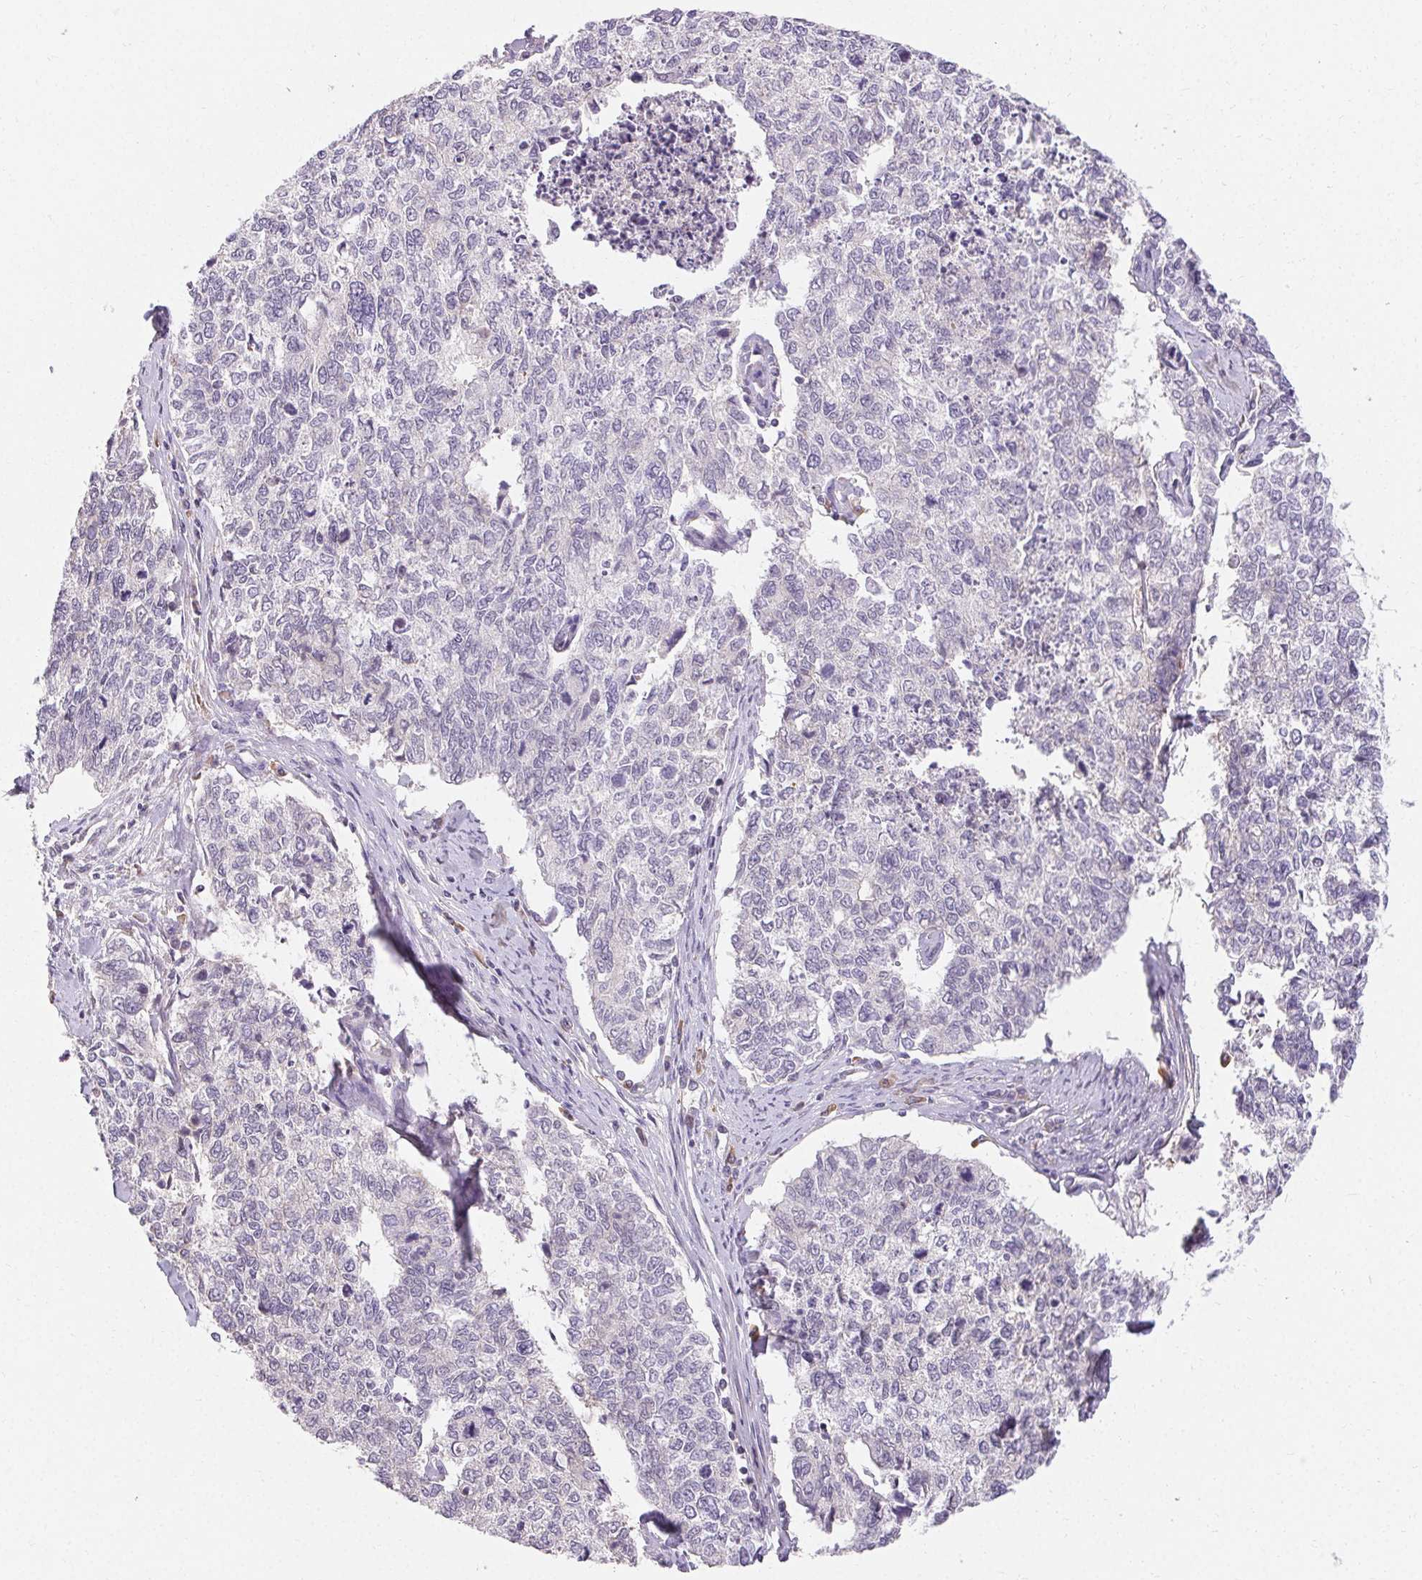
{"staining": {"intensity": "negative", "quantity": "none", "location": "none"}, "tissue": "cervical cancer", "cell_type": "Tumor cells", "image_type": "cancer", "snomed": [{"axis": "morphology", "description": "Adenocarcinoma, NOS"}, {"axis": "topography", "description": "Cervix"}], "caption": "Immunohistochemistry histopathology image of cervical cancer (adenocarcinoma) stained for a protein (brown), which reveals no positivity in tumor cells. The staining was performed using DAB (3,3'-diaminobenzidine) to visualize the protein expression in brown, while the nuclei were stained in blue with hematoxylin (Magnification: 20x).", "gene": "TMEM52B", "patient": {"sex": "female", "age": 63}}